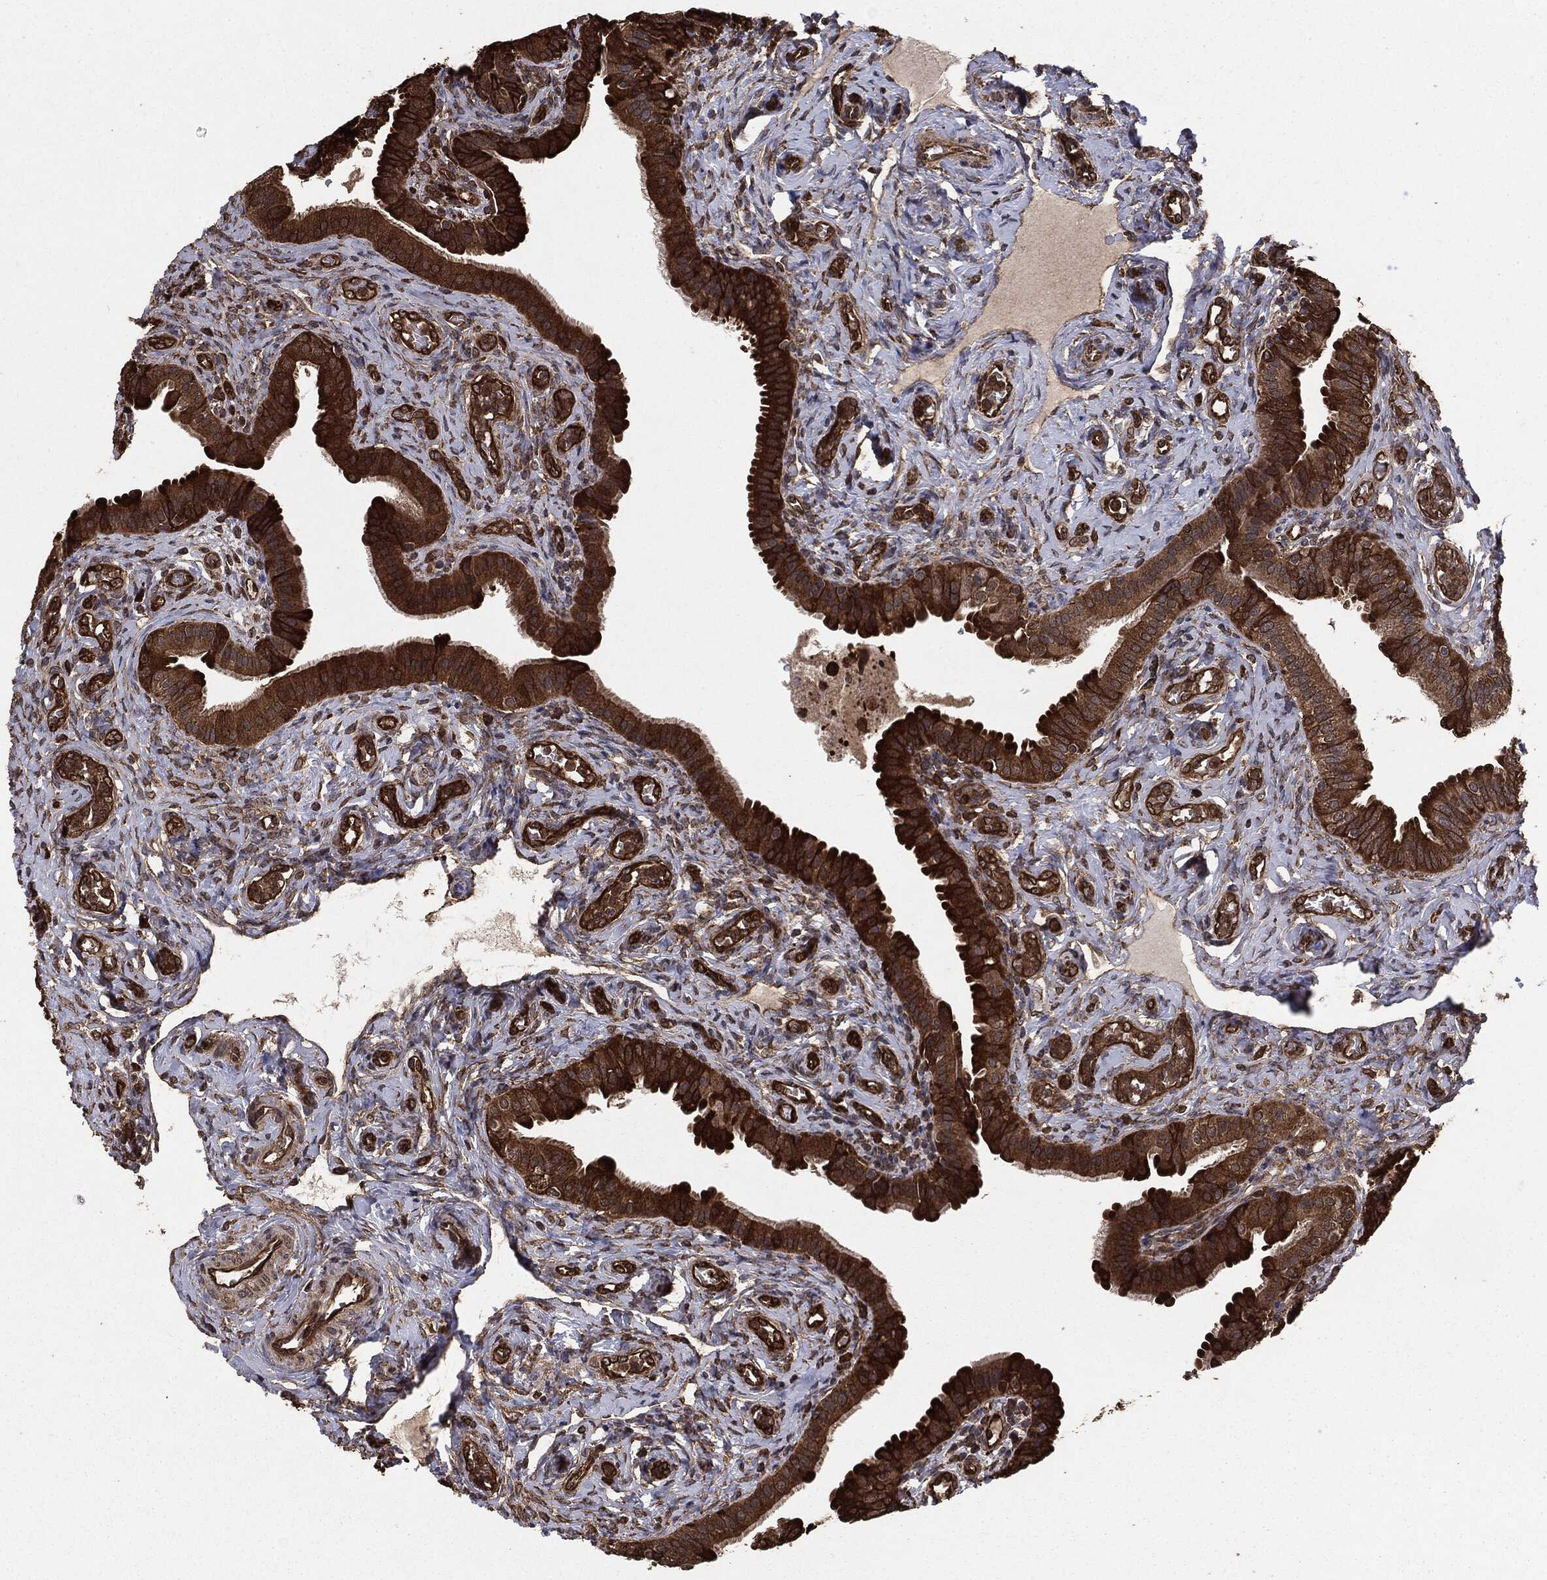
{"staining": {"intensity": "strong", "quantity": ">75%", "location": "cytoplasmic/membranous"}, "tissue": "fallopian tube", "cell_type": "Glandular cells", "image_type": "normal", "snomed": [{"axis": "morphology", "description": "Normal tissue, NOS"}, {"axis": "topography", "description": "Fallopian tube"}], "caption": "Brown immunohistochemical staining in normal fallopian tube displays strong cytoplasmic/membranous staining in about >75% of glandular cells. Nuclei are stained in blue.", "gene": "NME1", "patient": {"sex": "female", "age": 41}}